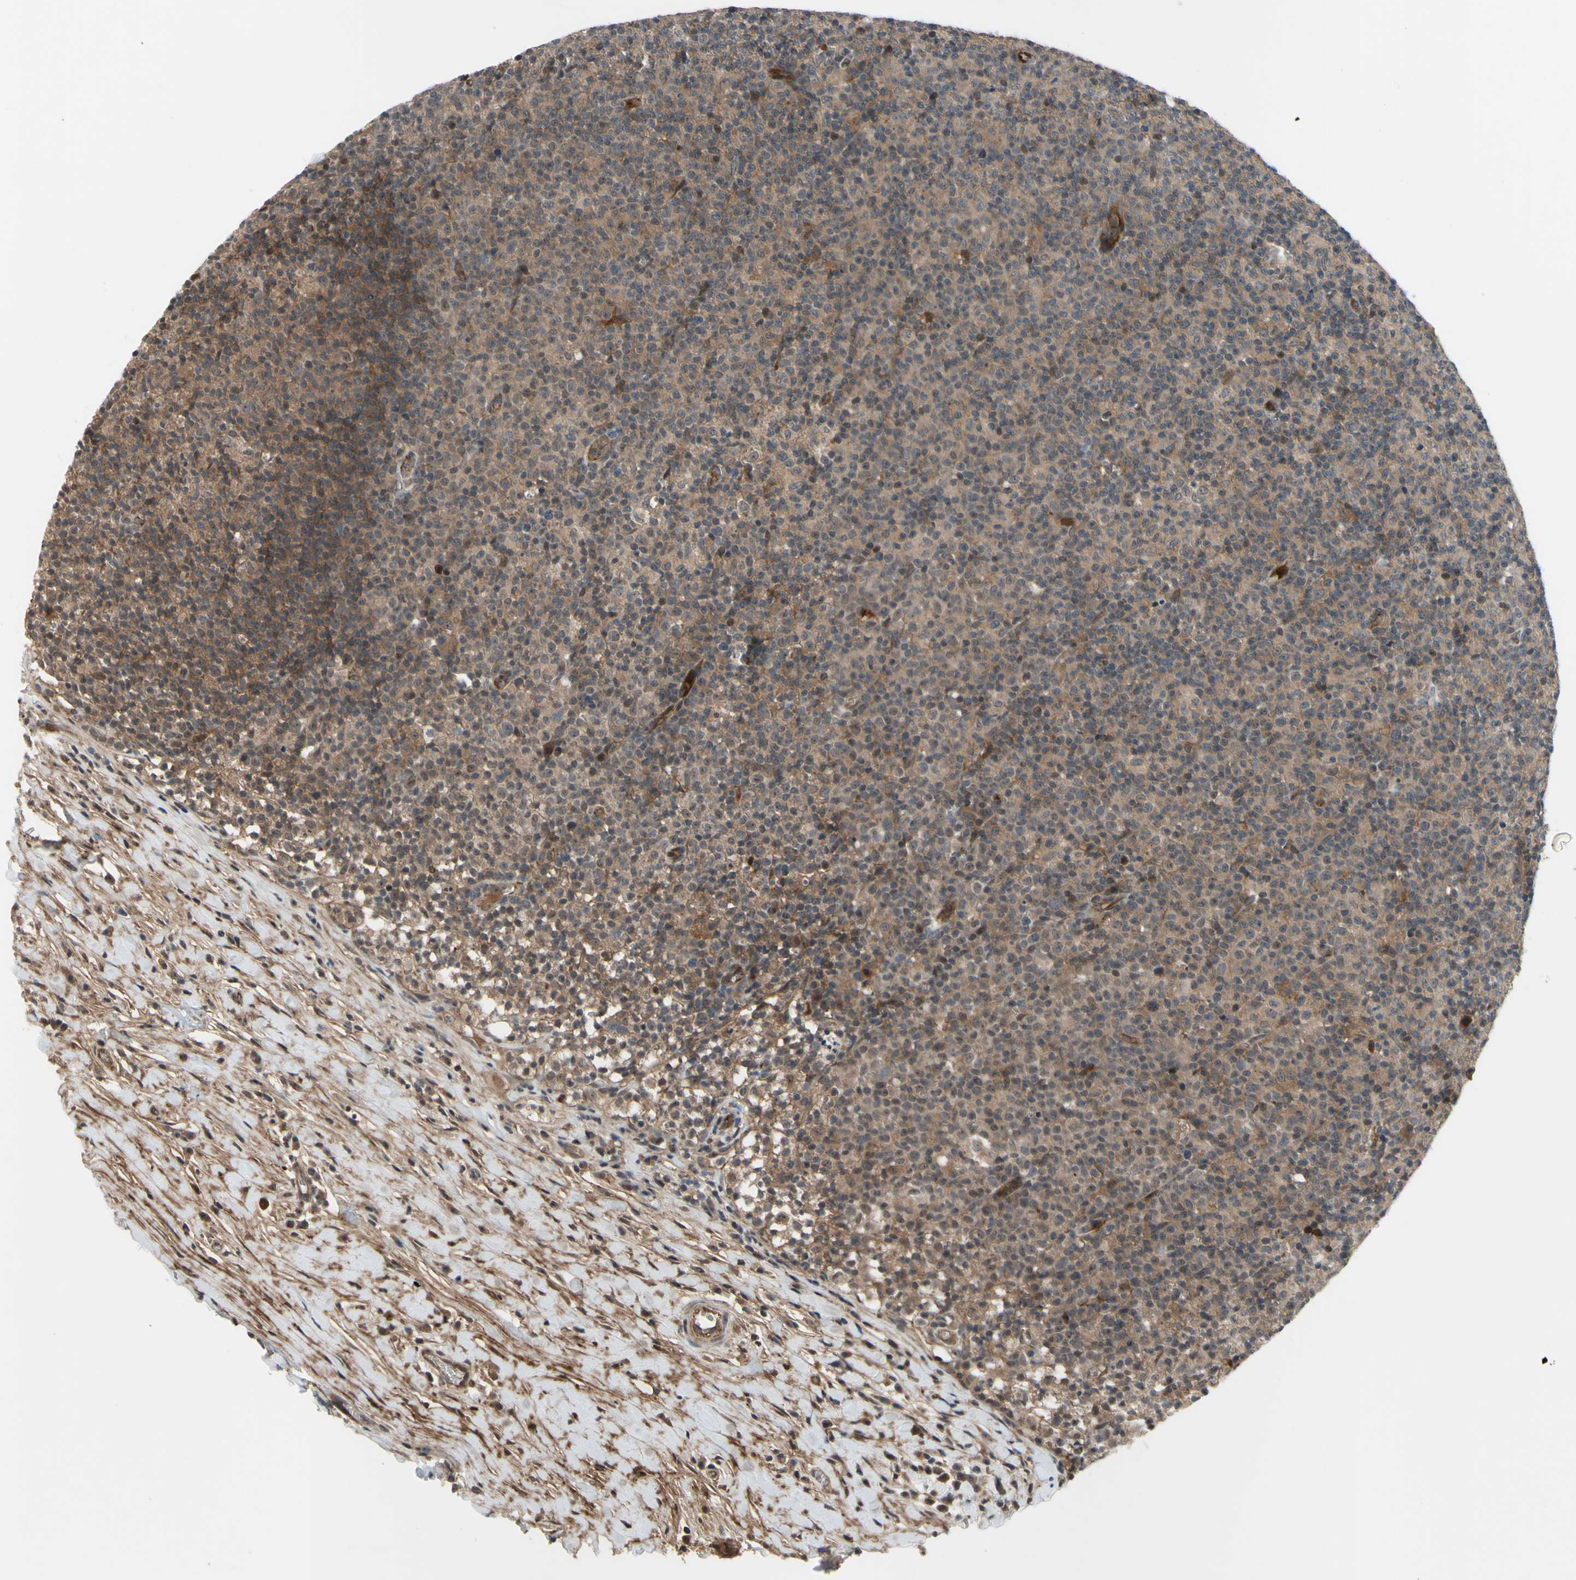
{"staining": {"intensity": "moderate", "quantity": ">75%", "location": "cytoplasmic/membranous"}, "tissue": "lymph node", "cell_type": "Germinal center cells", "image_type": "normal", "snomed": [{"axis": "morphology", "description": "Normal tissue, NOS"}, {"axis": "morphology", "description": "Inflammation, NOS"}, {"axis": "topography", "description": "Lymph node"}], "caption": "A brown stain highlights moderate cytoplasmic/membranous positivity of a protein in germinal center cells of benign human lymph node. The staining is performed using DAB brown chromogen to label protein expression. The nuclei are counter-stained blue using hematoxylin.", "gene": "COMMD9", "patient": {"sex": "male", "age": 55}}